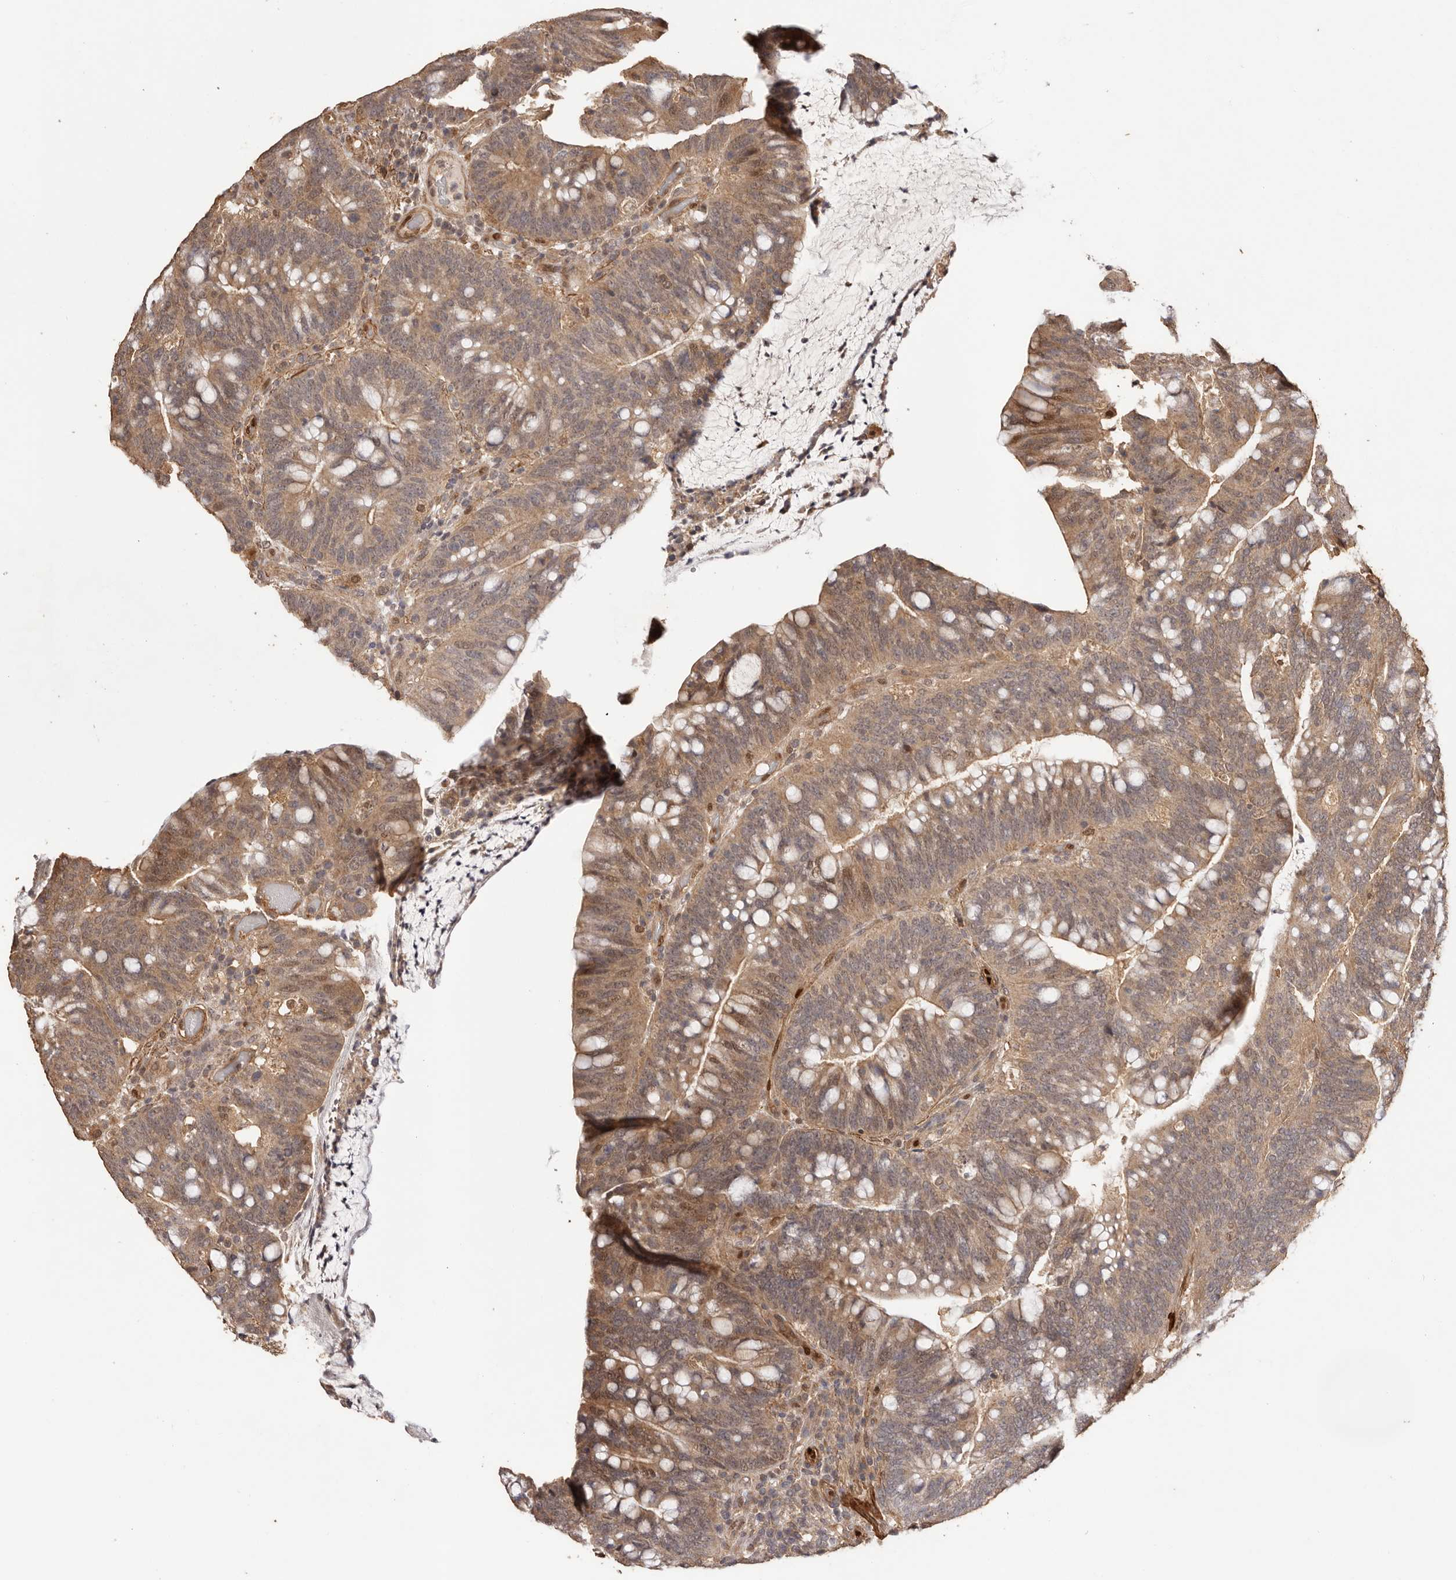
{"staining": {"intensity": "moderate", "quantity": ">75%", "location": "cytoplasmic/membranous,nuclear"}, "tissue": "colorectal cancer", "cell_type": "Tumor cells", "image_type": "cancer", "snomed": [{"axis": "morphology", "description": "Adenocarcinoma, NOS"}, {"axis": "topography", "description": "Colon"}], "caption": "Protein expression analysis of human colorectal adenocarcinoma reveals moderate cytoplasmic/membranous and nuclear staining in approximately >75% of tumor cells. The staining was performed using DAB (3,3'-diaminobenzidine) to visualize the protein expression in brown, while the nuclei were stained in blue with hematoxylin (Magnification: 20x).", "gene": "UBR2", "patient": {"sex": "female", "age": 66}}